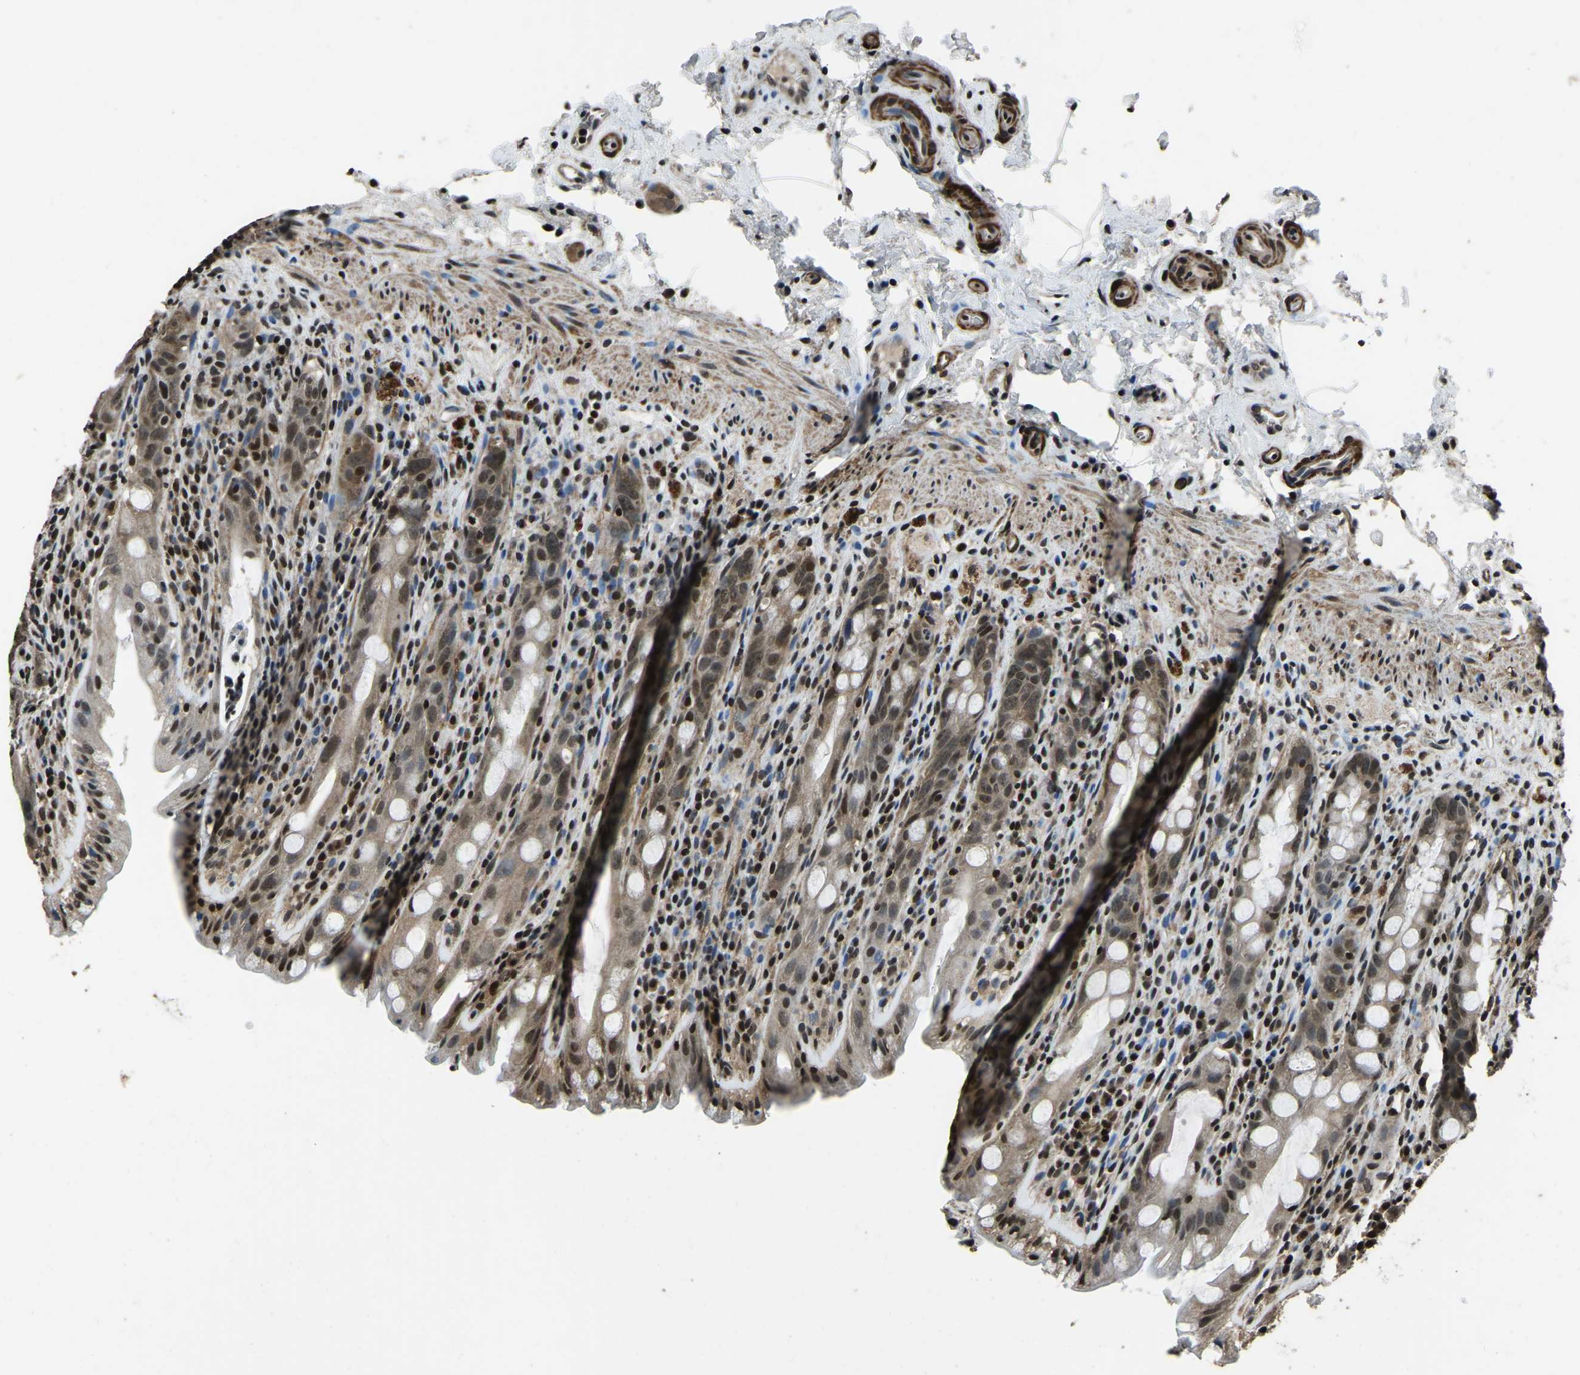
{"staining": {"intensity": "moderate", "quantity": ">75%", "location": "cytoplasmic/membranous,nuclear"}, "tissue": "rectum", "cell_type": "Glandular cells", "image_type": "normal", "snomed": [{"axis": "morphology", "description": "Normal tissue, NOS"}, {"axis": "topography", "description": "Rectum"}], "caption": "An IHC micrograph of unremarkable tissue is shown. Protein staining in brown labels moderate cytoplasmic/membranous,nuclear positivity in rectum within glandular cells. The staining was performed using DAB (3,3'-diaminobenzidine), with brown indicating positive protein expression. Nuclei are stained blue with hematoxylin.", "gene": "ANKIB1", "patient": {"sex": "male", "age": 44}}